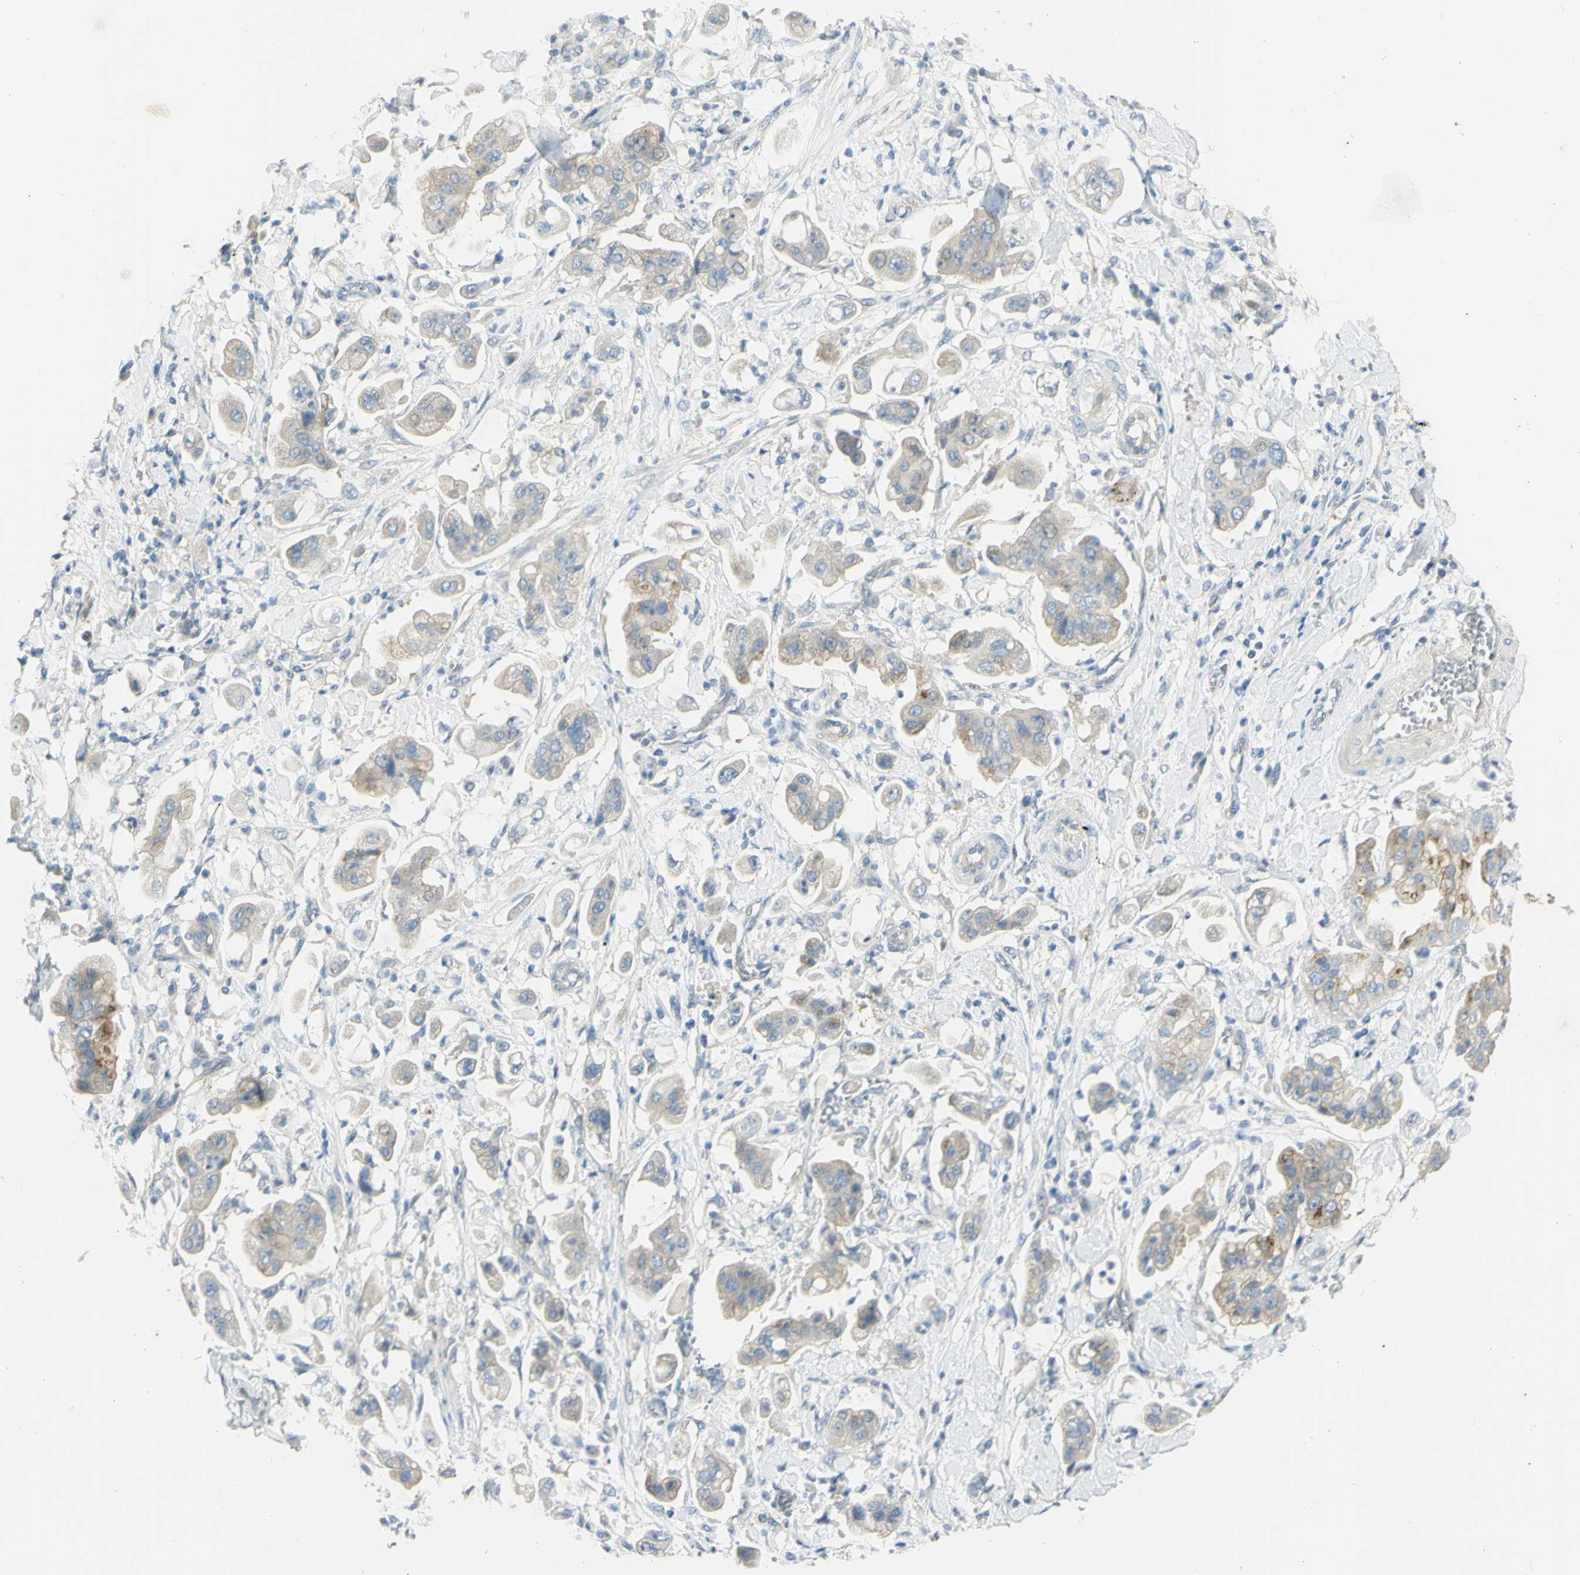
{"staining": {"intensity": "weak", "quantity": "25%-75%", "location": "cytoplasmic/membranous"}, "tissue": "stomach cancer", "cell_type": "Tumor cells", "image_type": "cancer", "snomed": [{"axis": "morphology", "description": "Adenocarcinoma, NOS"}, {"axis": "topography", "description": "Stomach"}], "caption": "This is a histology image of IHC staining of adenocarcinoma (stomach), which shows weak expression in the cytoplasmic/membranous of tumor cells.", "gene": "GCNT3", "patient": {"sex": "male", "age": 62}}